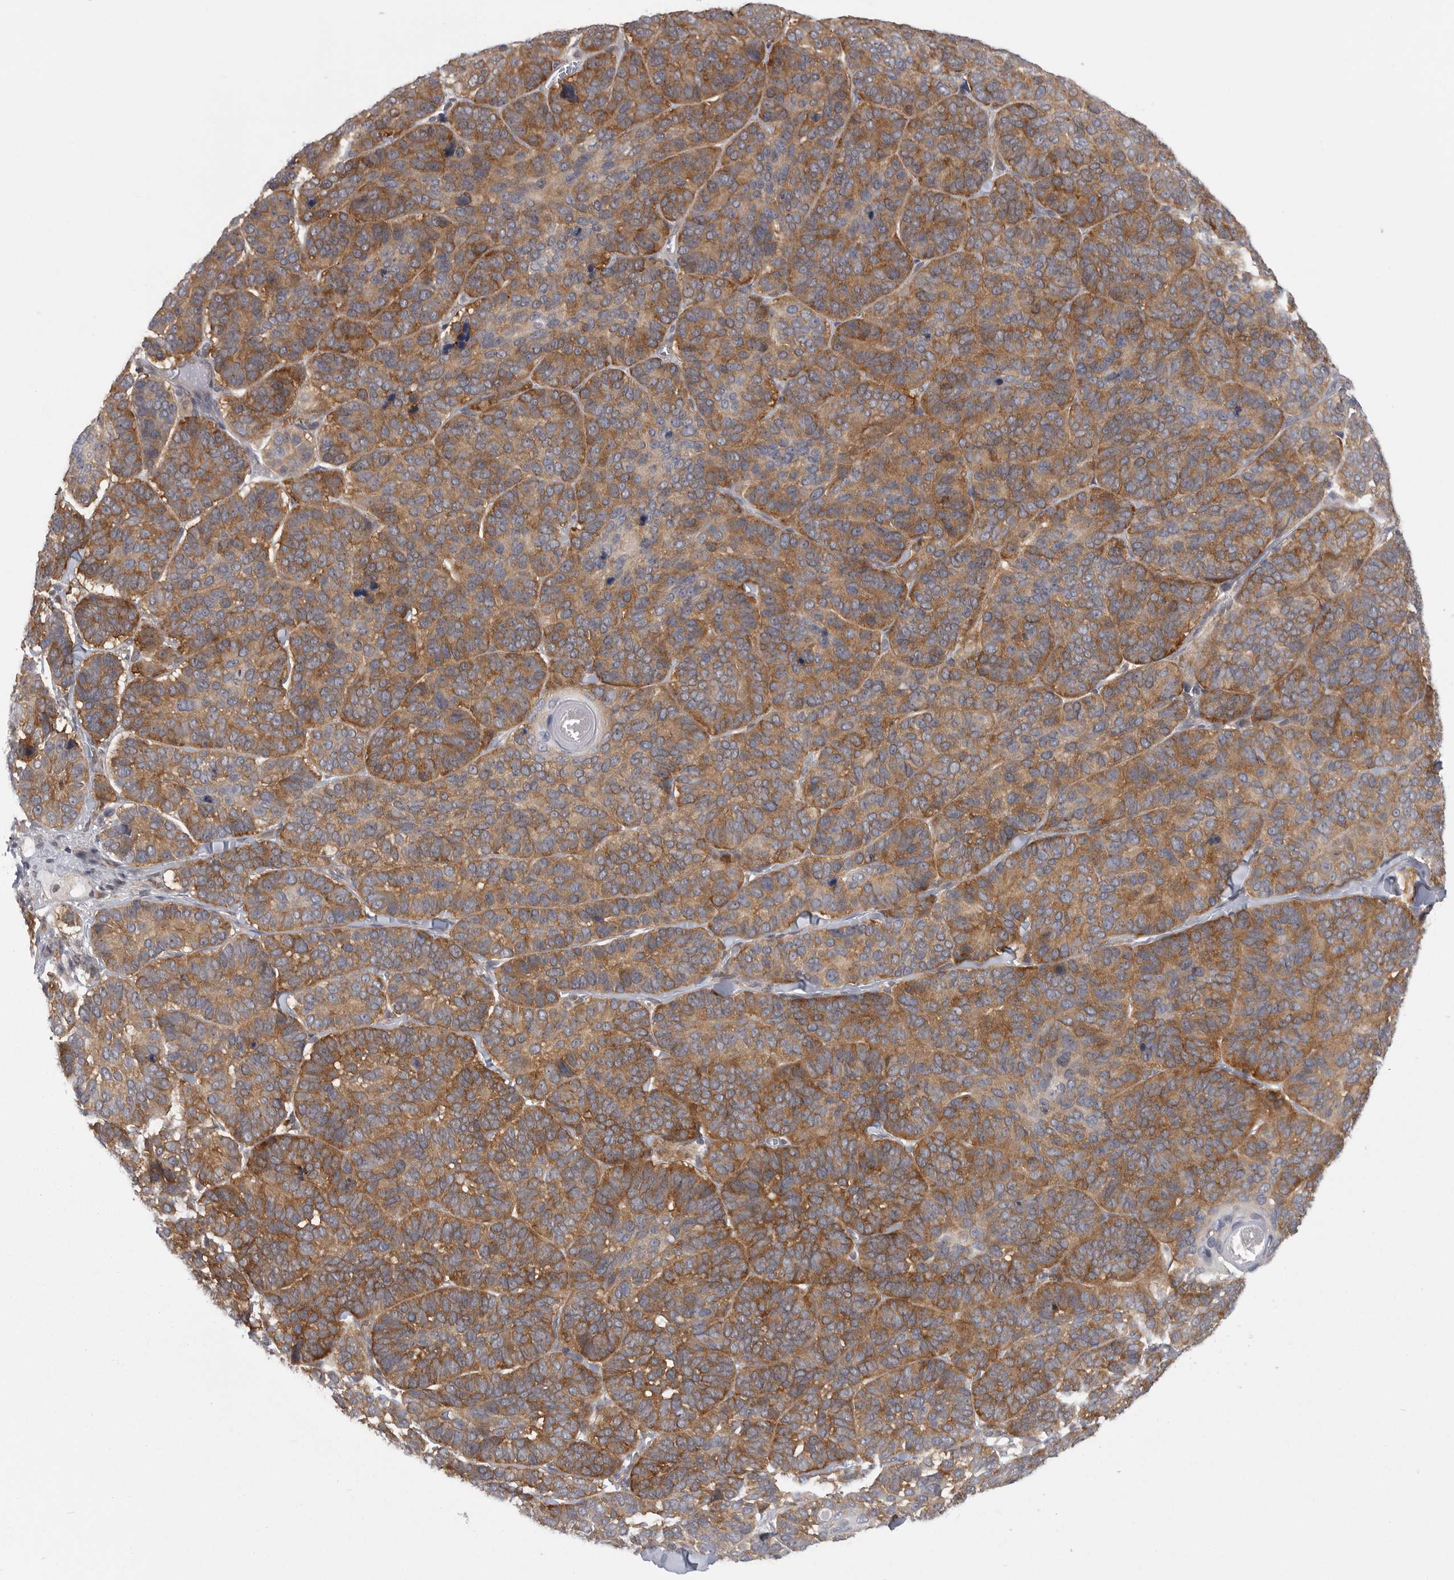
{"staining": {"intensity": "moderate", "quantity": ">75%", "location": "cytoplasmic/membranous"}, "tissue": "skin cancer", "cell_type": "Tumor cells", "image_type": "cancer", "snomed": [{"axis": "morphology", "description": "Basal cell carcinoma"}, {"axis": "topography", "description": "Skin"}], "caption": "Immunohistochemistry histopathology image of neoplastic tissue: human skin basal cell carcinoma stained using IHC shows medium levels of moderate protein expression localized specifically in the cytoplasmic/membranous of tumor cells, appearing as a cytoplasmic/membranous brown color.", "gene": "CACYBP", "patient": {"sex": "male", "age": 62}}